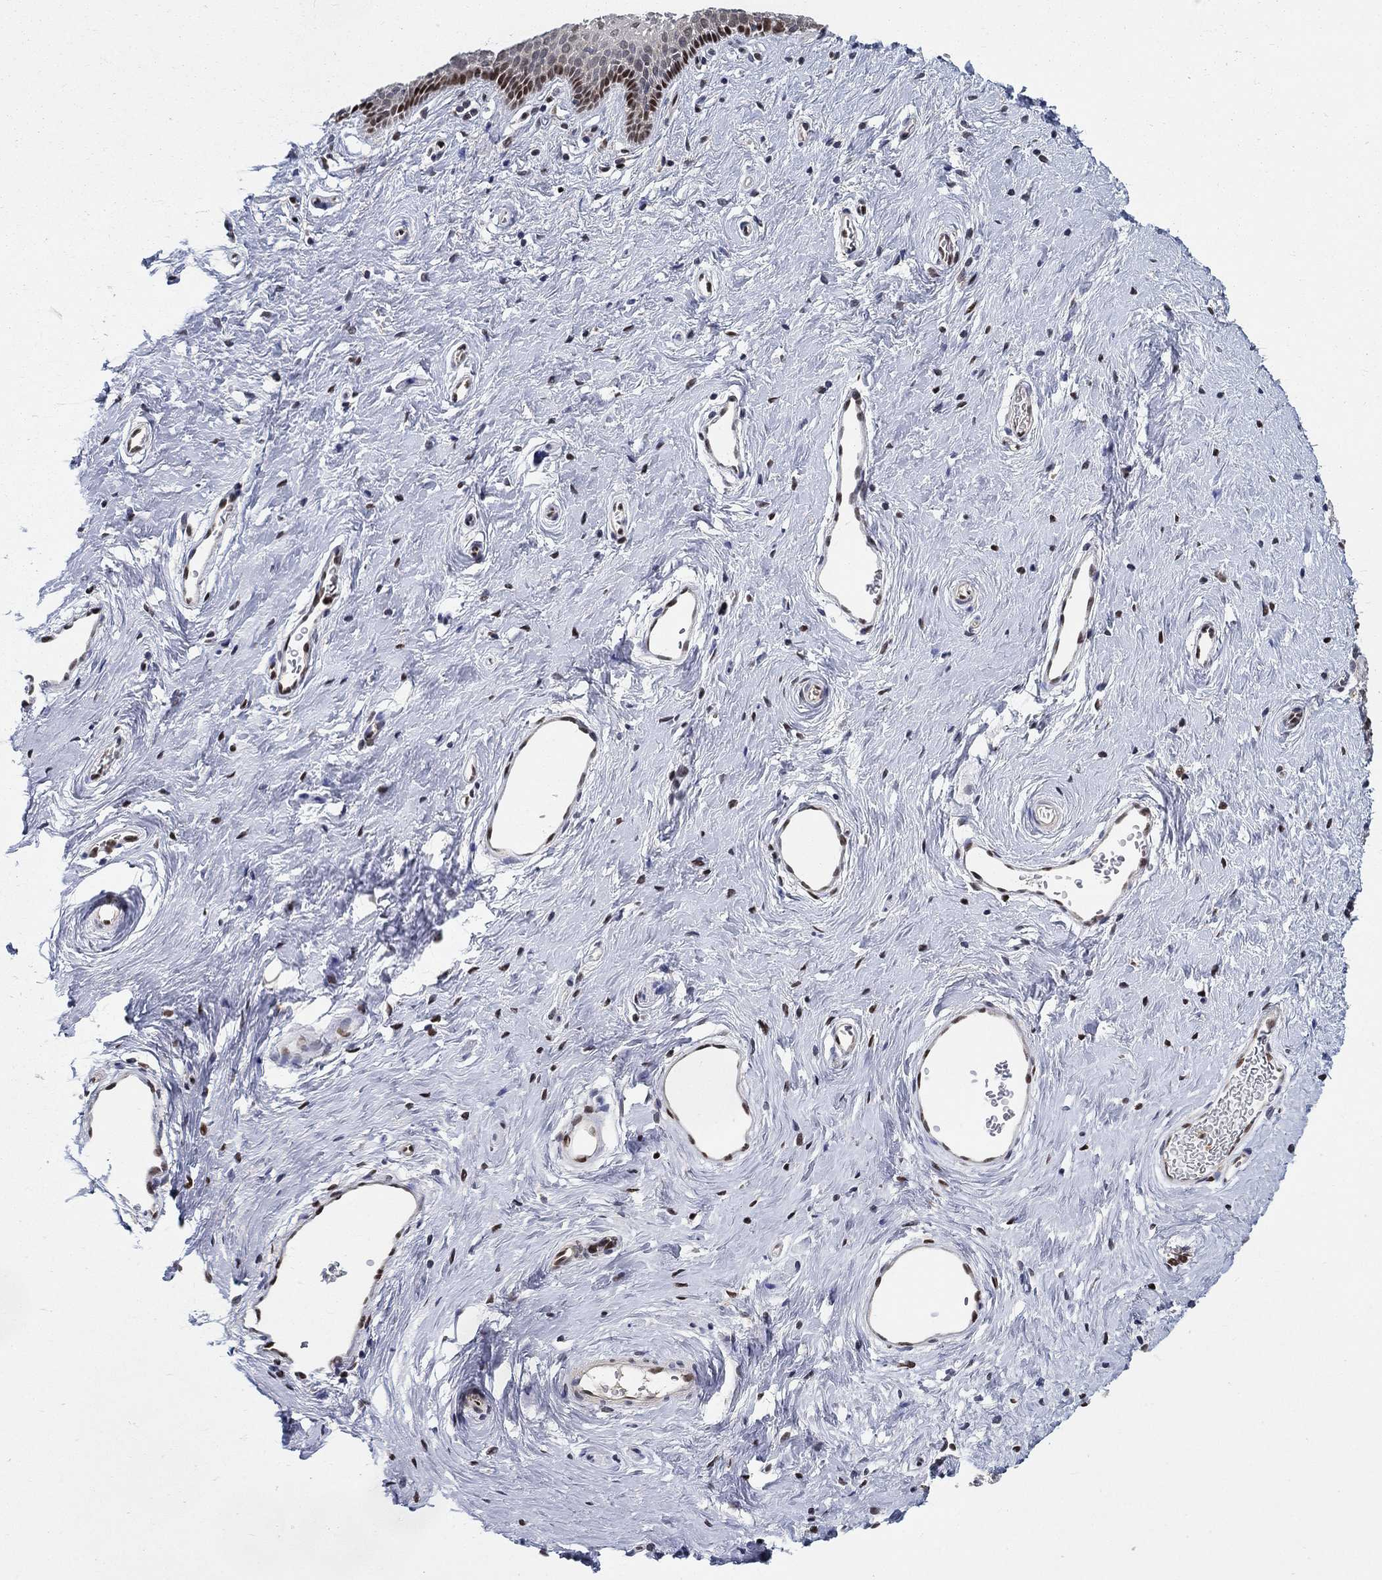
{"staining": {"intensity": "strong", "quantity": "<25%", "location": "nuclear"}, "tissue": "vagina", "cell_type": "Squamous epithelial cells", "image_type": "normal", "snomed": [{"axis": "morphology", "description": "Normal tissue, NOS"}, {"axis": "topography", "description": "Vagina"}], "caption": "Vagina stained for a protein (brown) demonstrates strong nuclear positive expression in about <25% of squamous epithelial cells.", "gene": "ZNF594", "patient": {"sex": "female", "age": 36}}